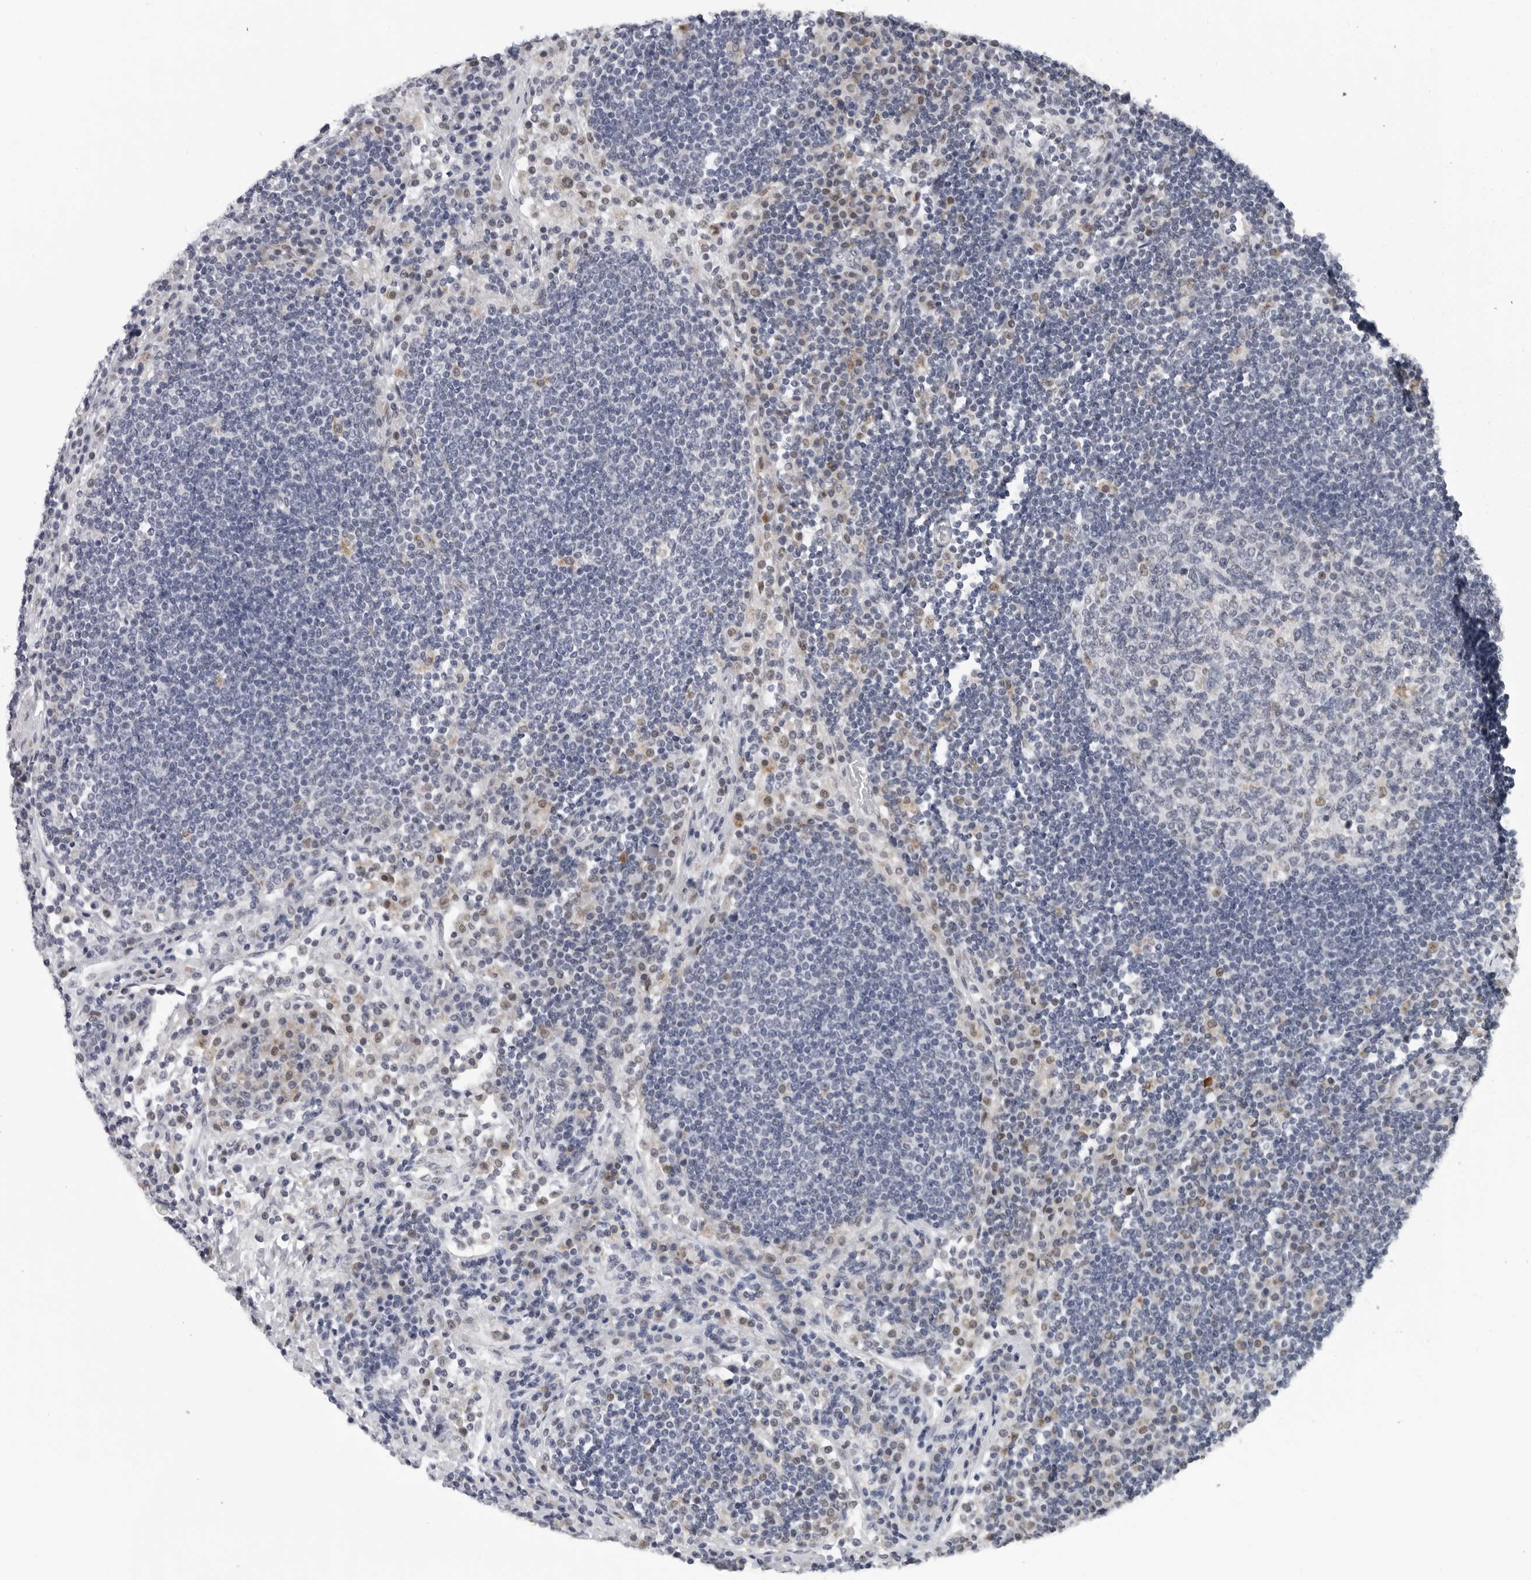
{"staining": {"intensity": "negative", "quantity": "none", "location": "none"}, "tissue": "lymph node", "cell_type": "Germinal center cells", "image_type": "normal", "snomed": [{"axis": "morphology", "description": "Normal tissue, NOS"}, {"axis": "topography", "description": "Lymph node"}], "caption": "High magnification brightfield microscopy of normal lymph node stained with DAB (3,3'-diaminobenzidine) (brown) and counterstained with hematoxylin (blue): germinal center cells show no significant staining. (Stains: DAB (3,3'-diaminobenzidine) immunohistochemistry (IHC) with hematoxylin counter stain, Microscopy: brightfield microscopy at high magnification).", "gene": "CPT2", "patient": {"sex": "female", "age": 53}}